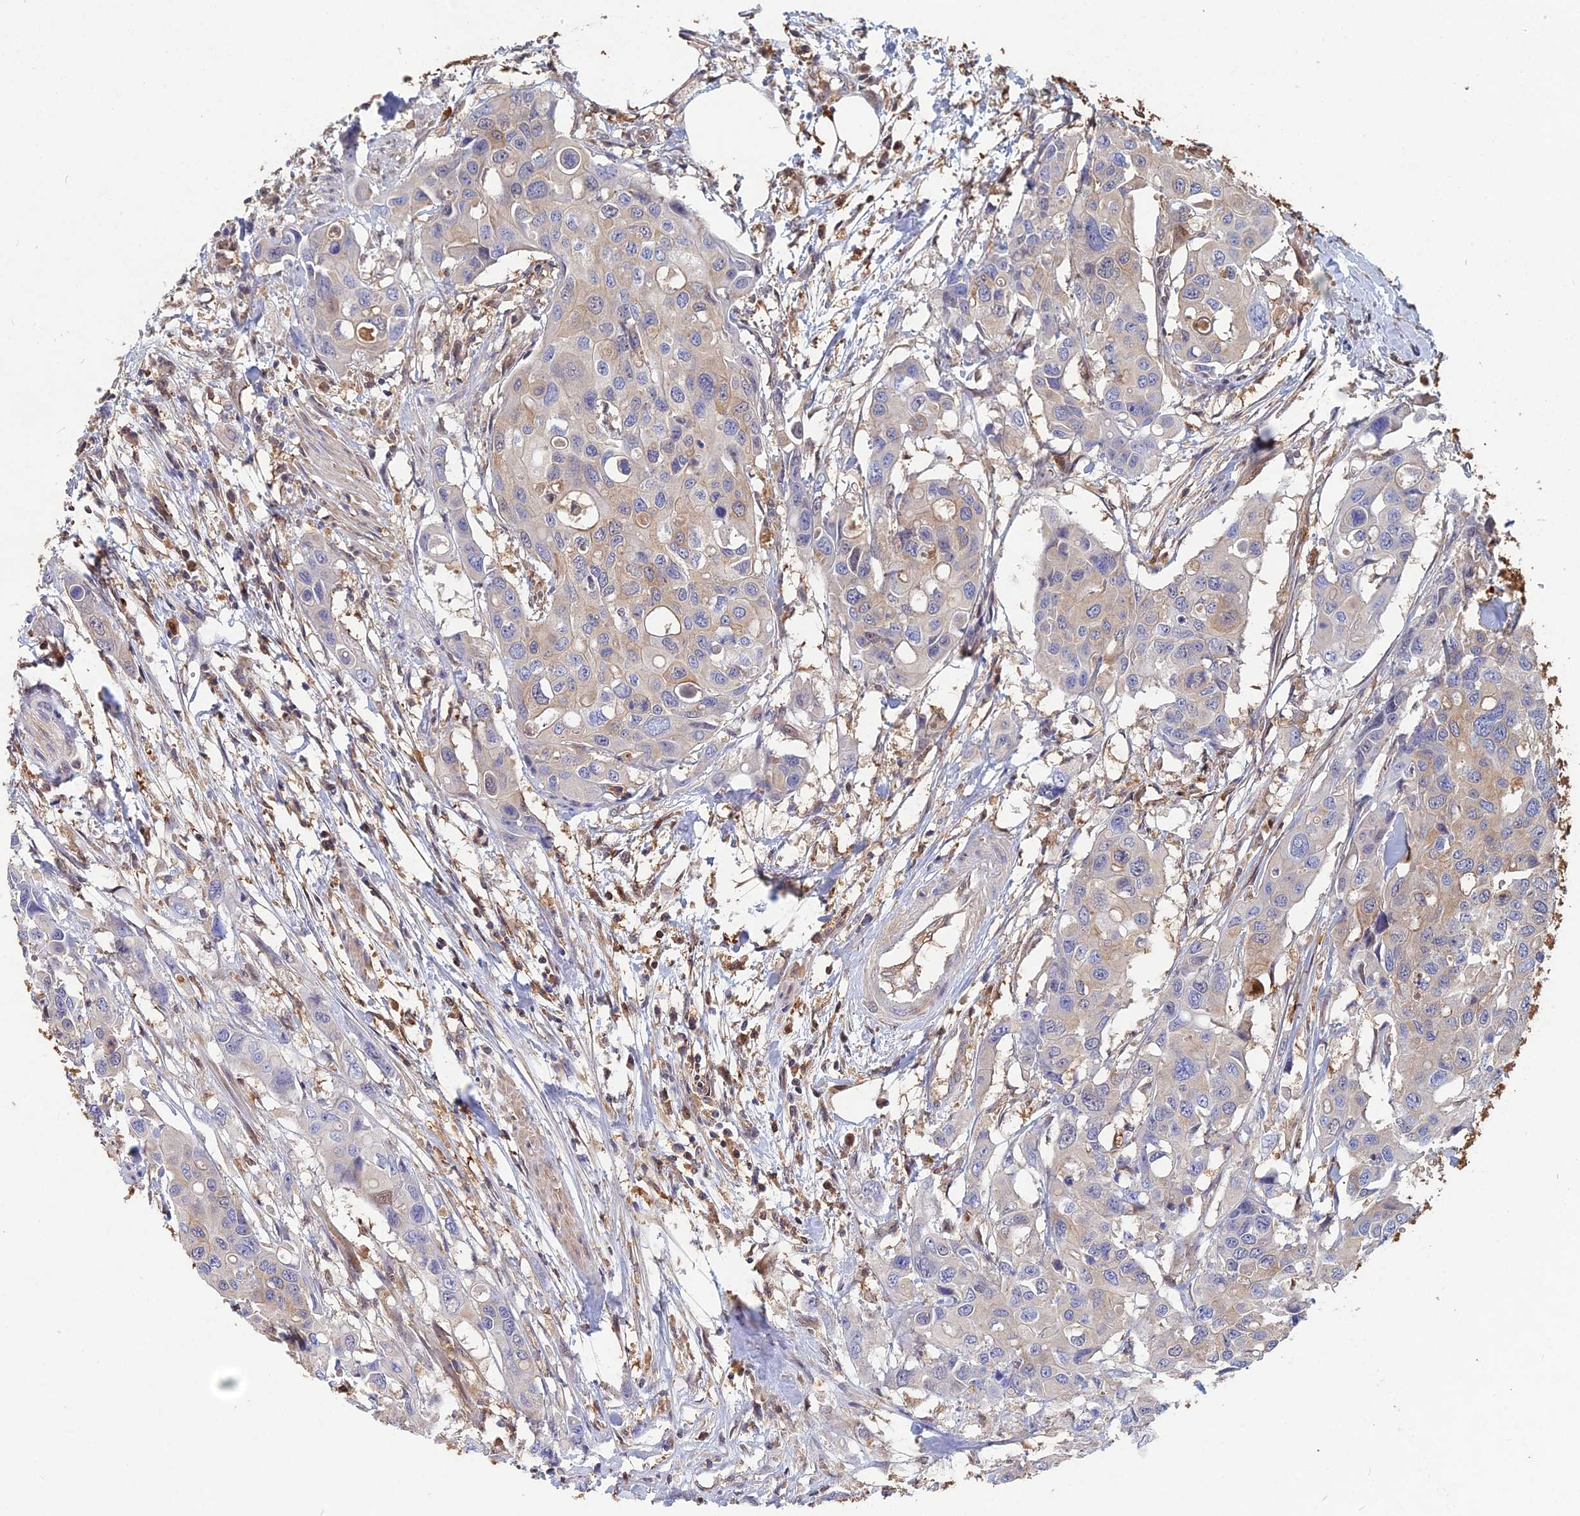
{"staining": {"intensity": "negative", "quantity": "none", "location": "none"}, "tissue": "colorectal cancer", "cell_type": "Tumor cells", "image_type": "cancer", "snomed": [{"axis": "morphology", "description": "Adenocarcinoma, NOS"}, {"axis": "topography", "description": "Colon"}], "caption": "Tumor cells show no significant positivity in colorectal cancer (adenocarcinoma). (Stains: DAB immunohistochemistry (IHC) with hematoxylin counter stain, Microscopy: brightfield microscopy at high magnification).", "gene": "BLVRA", "patient": {"sex": "male", "age": 77}}